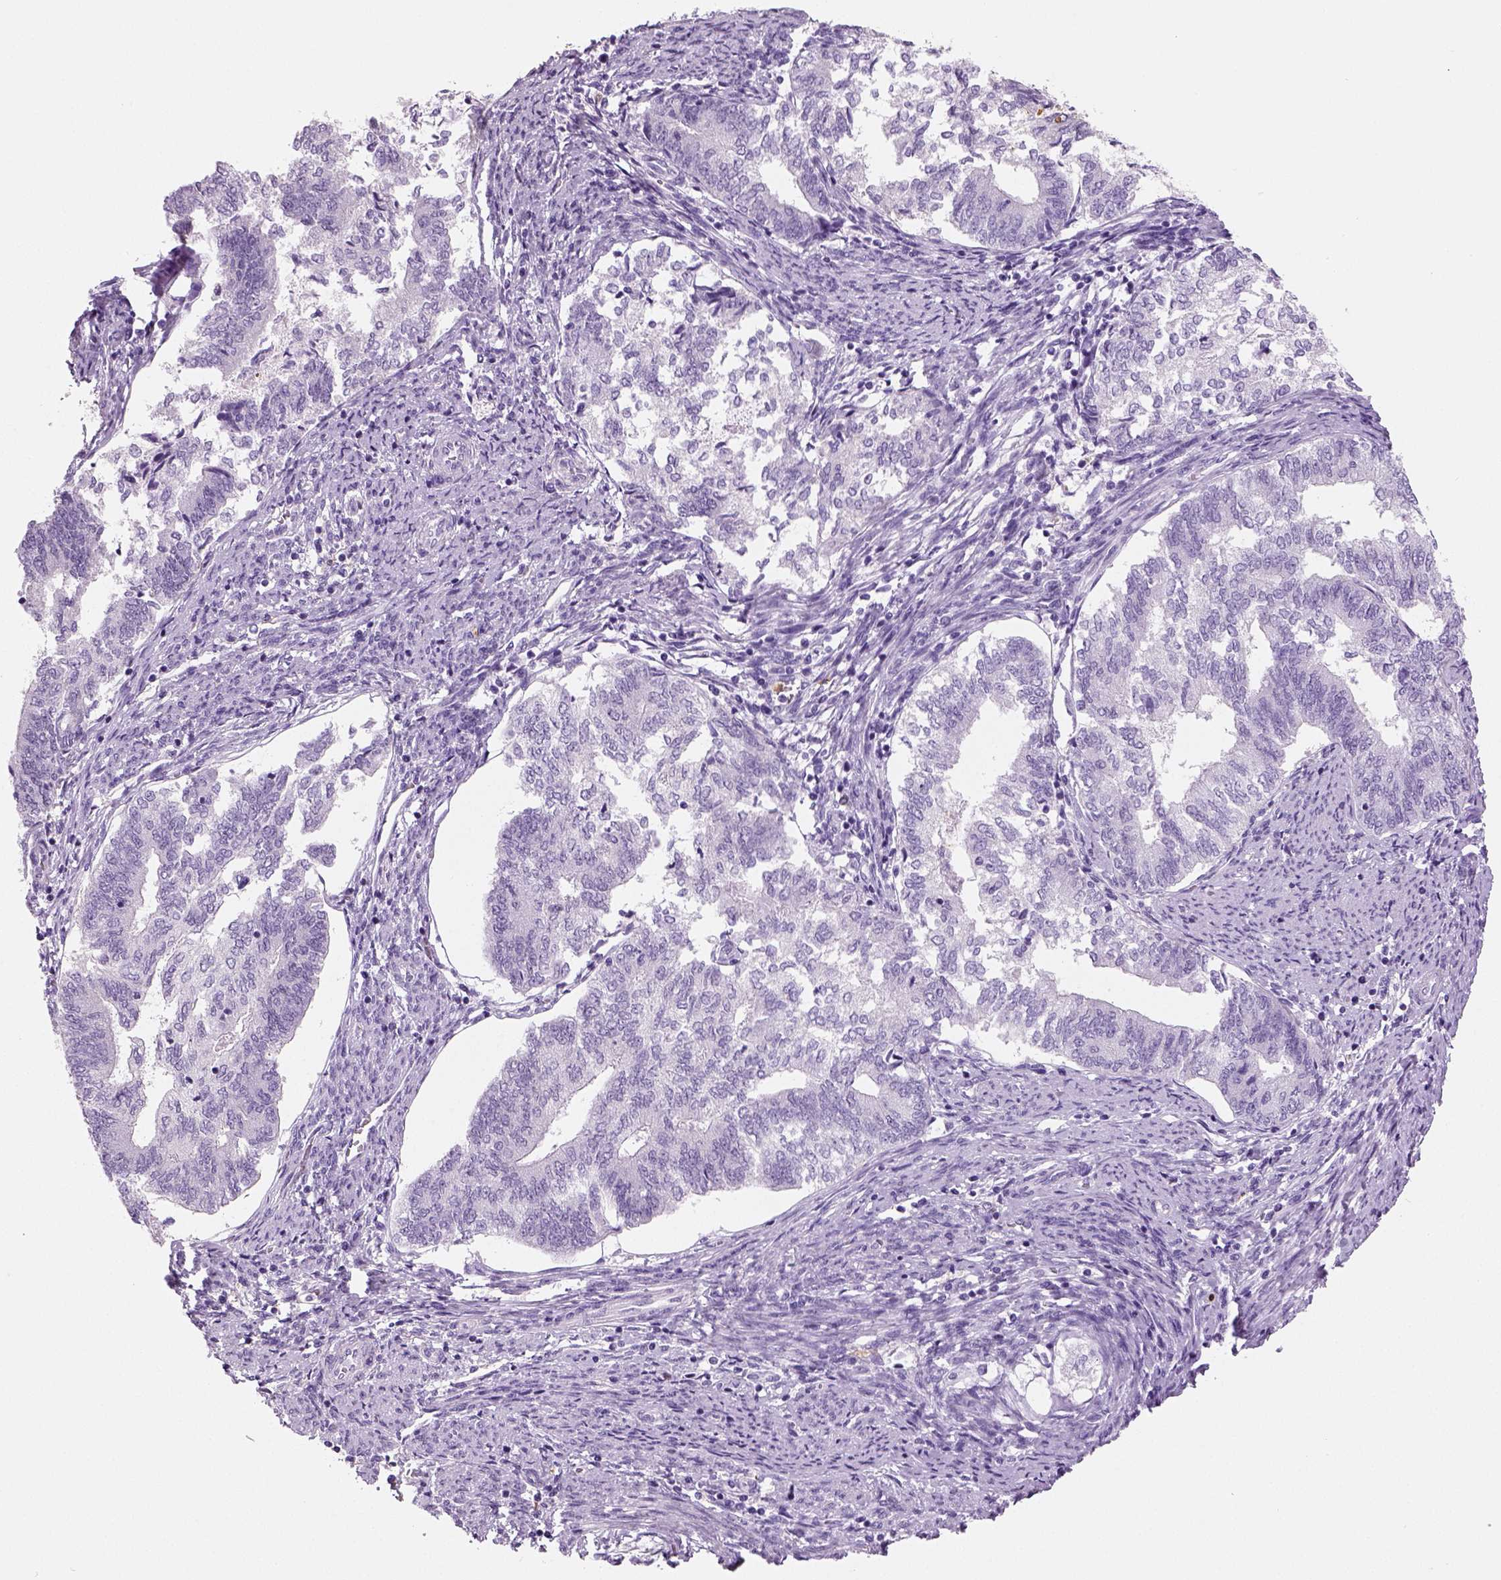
{"staining": {"intensity": "negative", "quantity": "none", "location": "none"}, "tissue": "endometrial cancer", "cell_type": "Tumor cells", "image_type": "cancer", "snomed": [{"axis": "morphology", "description": "Adenocarcinoma, NOS"}, {"axis": "topography", "description": "Endometrium"}], "caption": "High magnification brightfield microscopy of endometrial cancer stained with DAB (brown) and counterstained with hematoxylin (blue): tumor cells show no significant expression. Brightfield microscopy of IHC stained with DAB (brown) and hematoxylin (blue), captured at high magnification.", "gene": "NECAB2", "patient": {"sex": "female", "age": 65}}